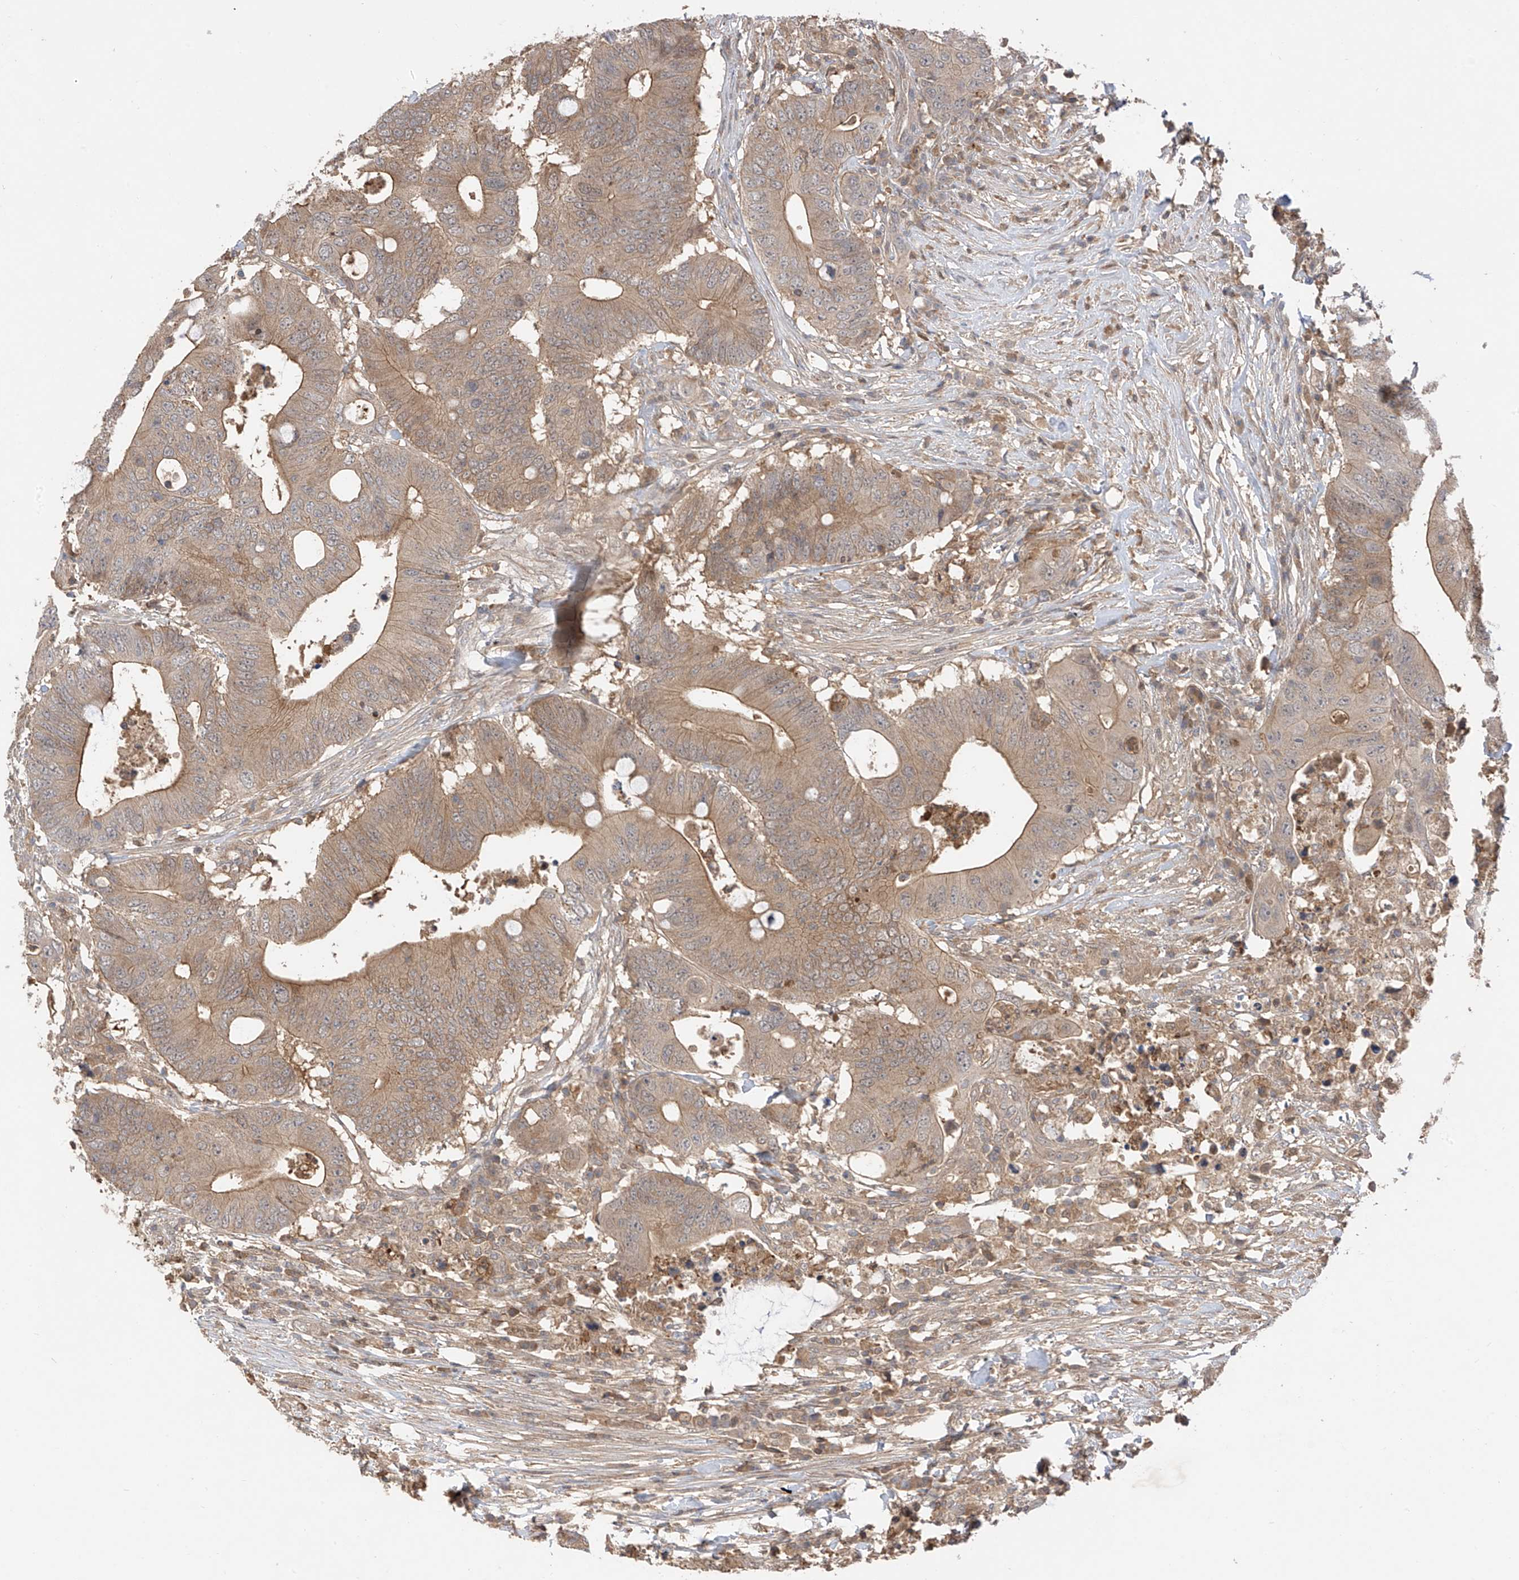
{"staining": {"intensity": "moderate", "quantity": ">75%", "location": "cytoplasmic/membranous"}, "tissue": "colorectal cancer", "cell_type": "Tumor cells", "image_type": "cancer", "snomed": [{"axis": "morphology", "description": "Adenocarcinoma, NOS"}, {"axis": "topography", "description": "Colon"}], "caption": "Colorectal cancer (adenocarcinoma) stained with DAB immunohistochemistry (IHC) reveals medium levels of moderate cytoplasmic/membranous positivity in about >75% of tumor cells.", "gene": "CACNA2D4", "patient": {"sex": "male", "age": 71}}